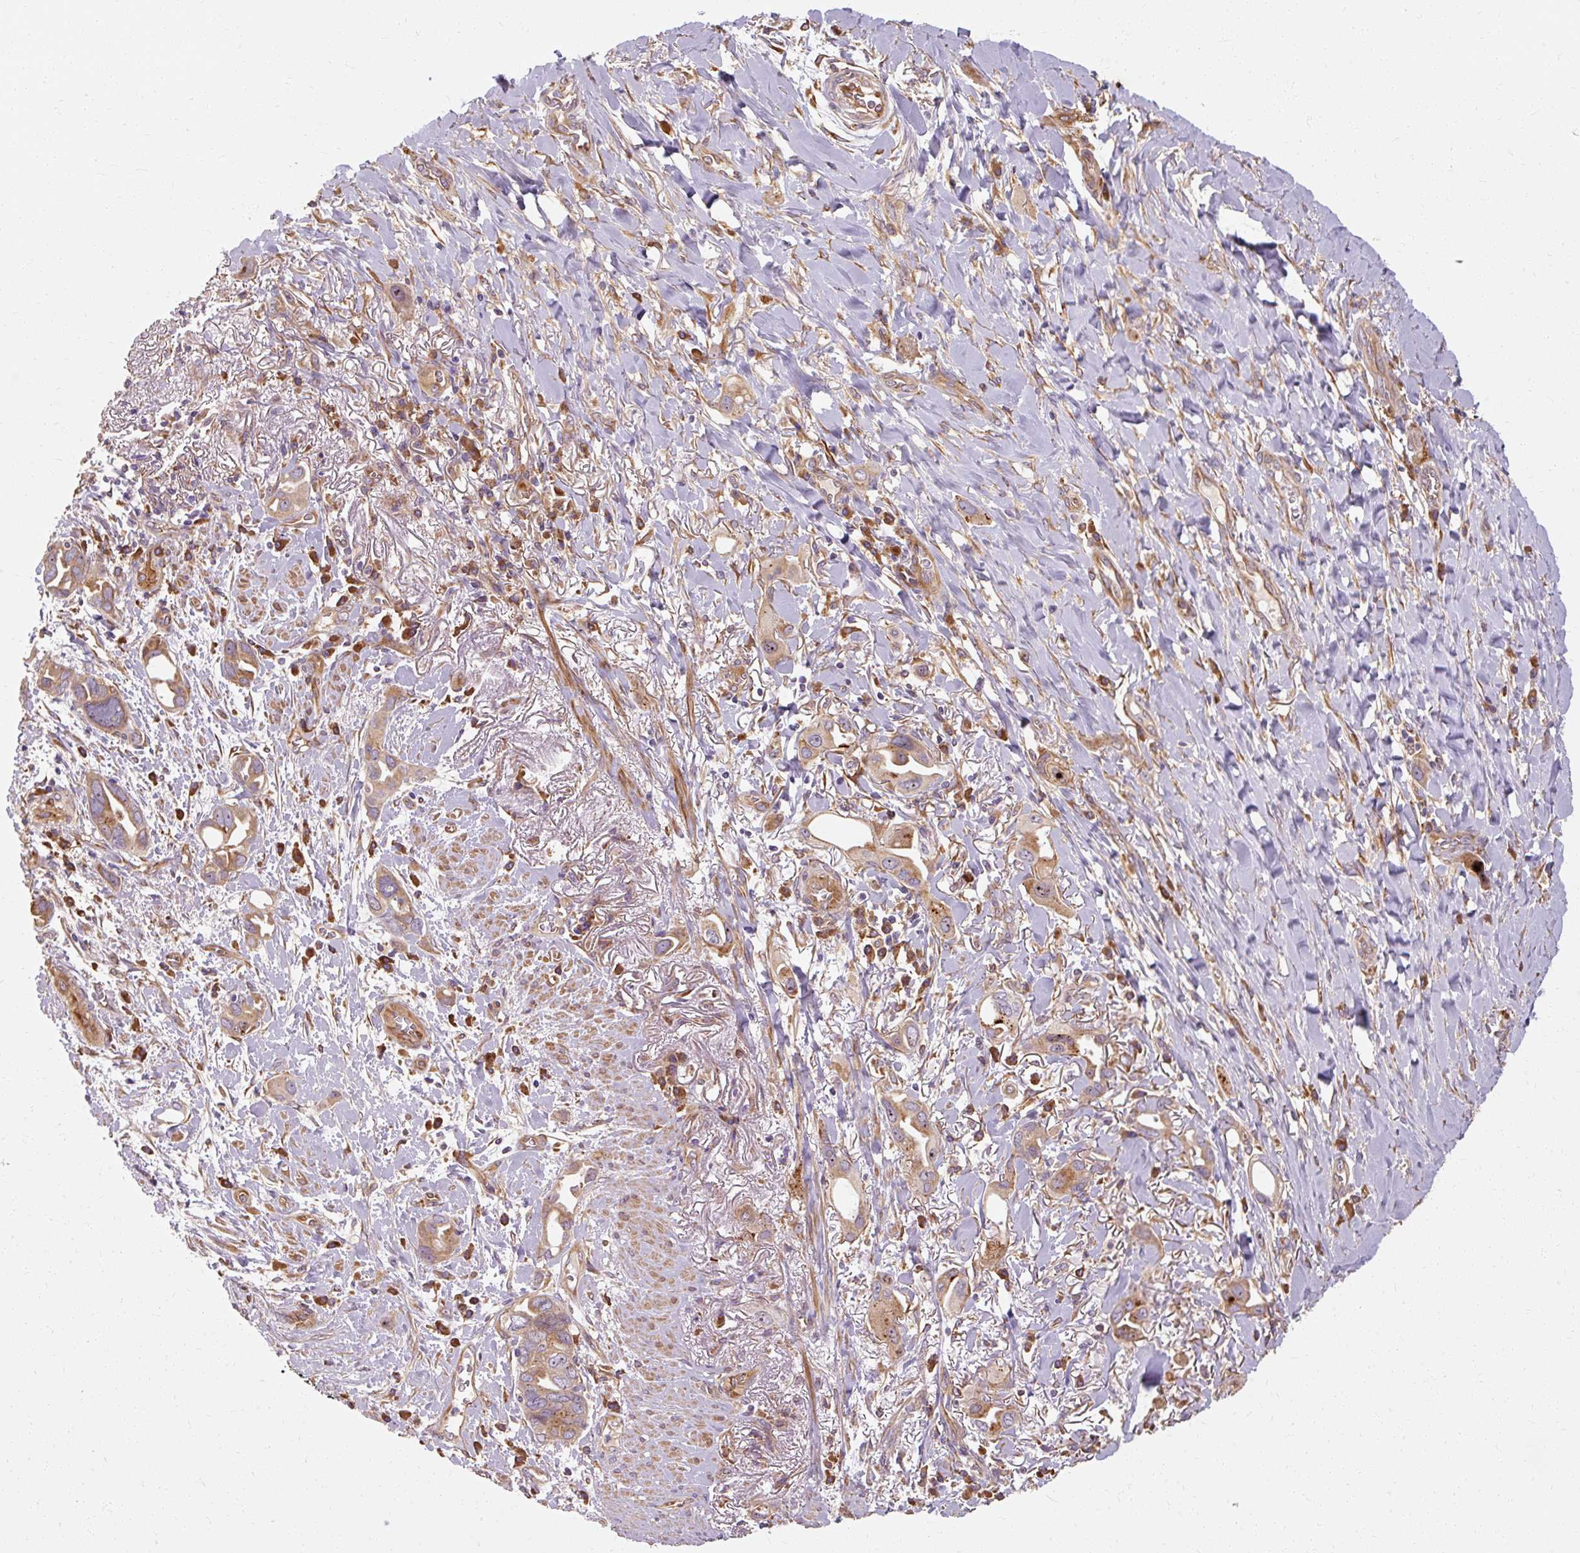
{"staining": {"intensity": "moderate", "quantity": ">75%", "location": "cytoplasmic/membranous"}, "tissue": "lung cancer", "cell_type": "Tumor cells", "image_type": "cancer", "snomed": [{"axis": "morphology", "description": "Adenocarcinoma, NOS"}, {"axis": "topography", "description": "Lung"}], "caption": "Immunohistochemical staining of lung cancer exhibits moderate cytoplasmic/membranous protein positivity in approximately >75% of tumor cells.", "gene": "TBC1D4", "patient": {"sex": "male", "age": 76}}